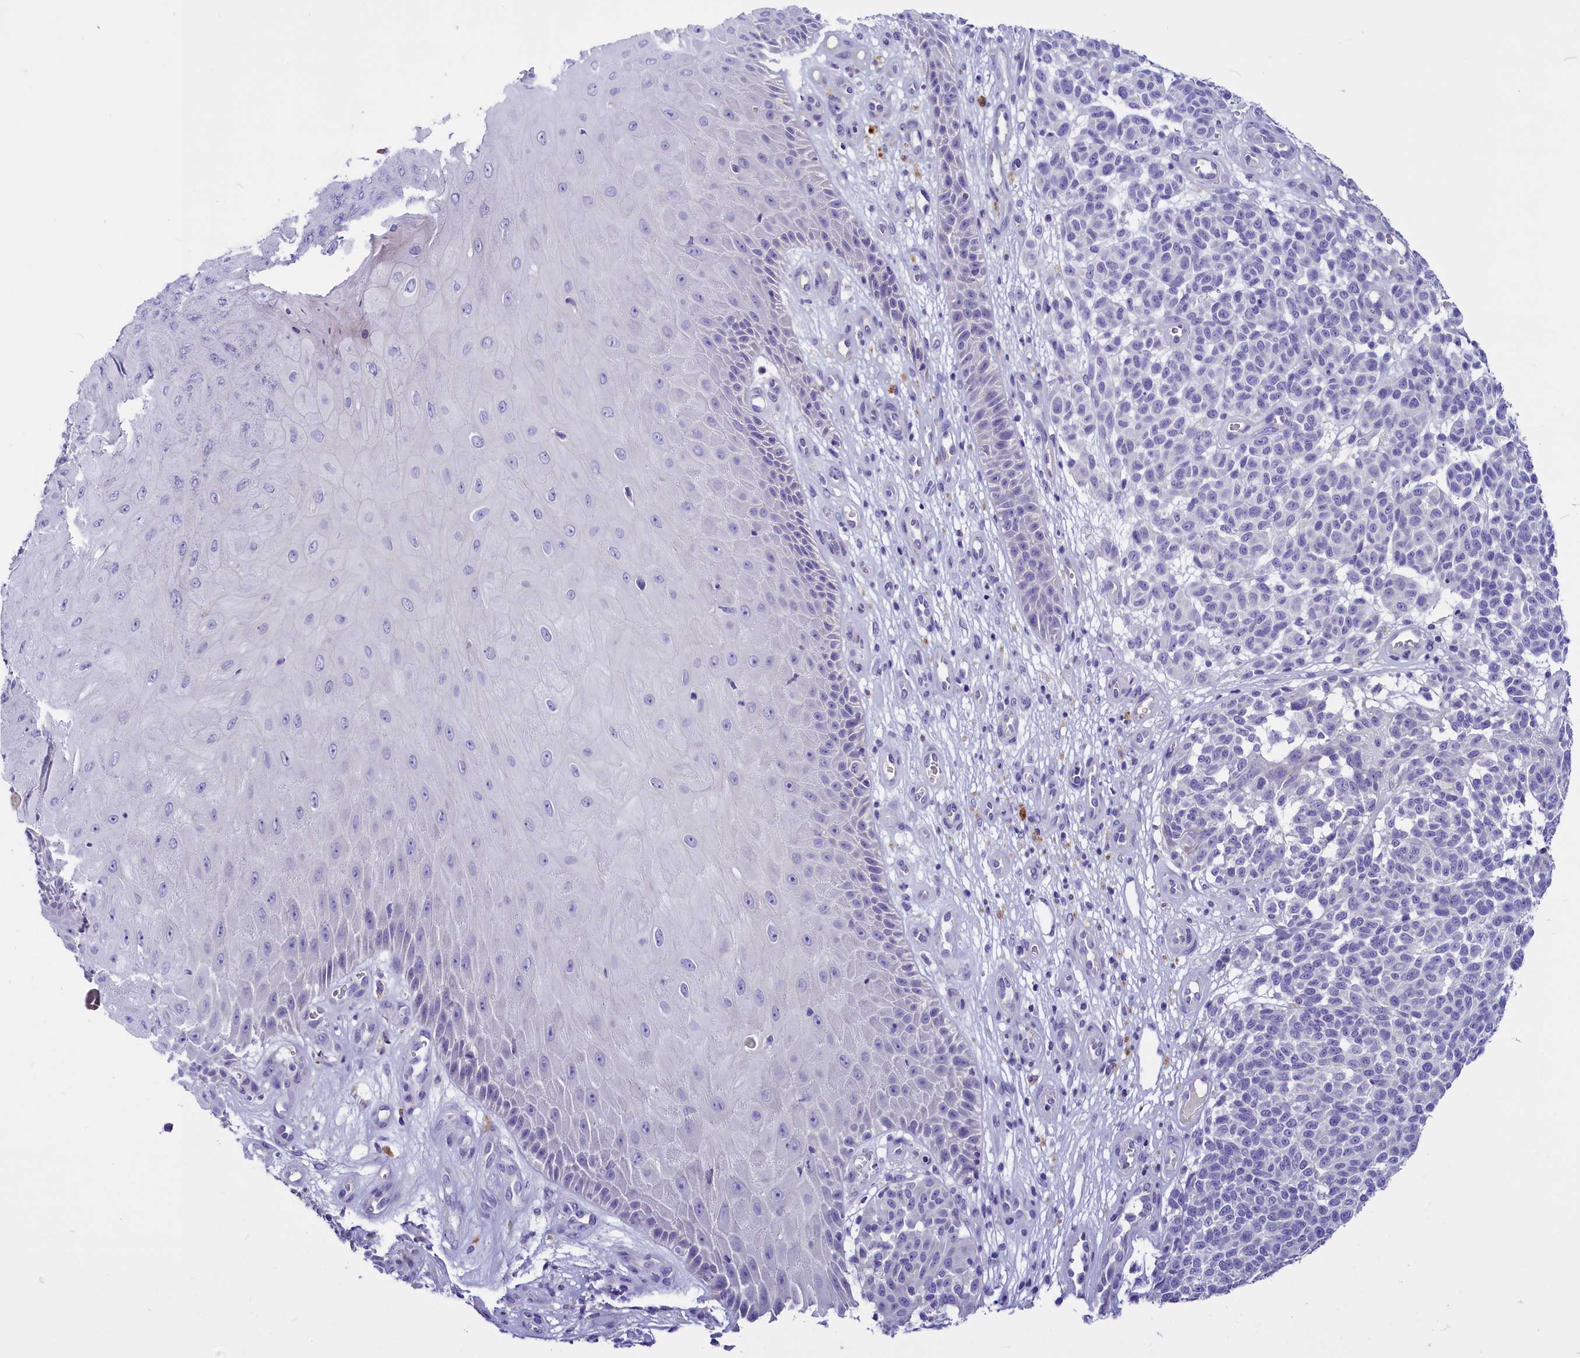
{"staining": {"intensity": "negative", "quantity": "none", "location": "none"}, "tissue": "melanoma", "cell_type": "Tumor cells", "image_type": "cancer", "snomed": [{"axis": "morphology", "description": "Malignant melanoma, NOS"}, {"axis": "topography", "description": "Skin"}], "caption": "Tumor cells are negative for protein expression in human malignant melanoma.", "gene": "RTTN", "patient": {"sex": "male", "age": 49}}